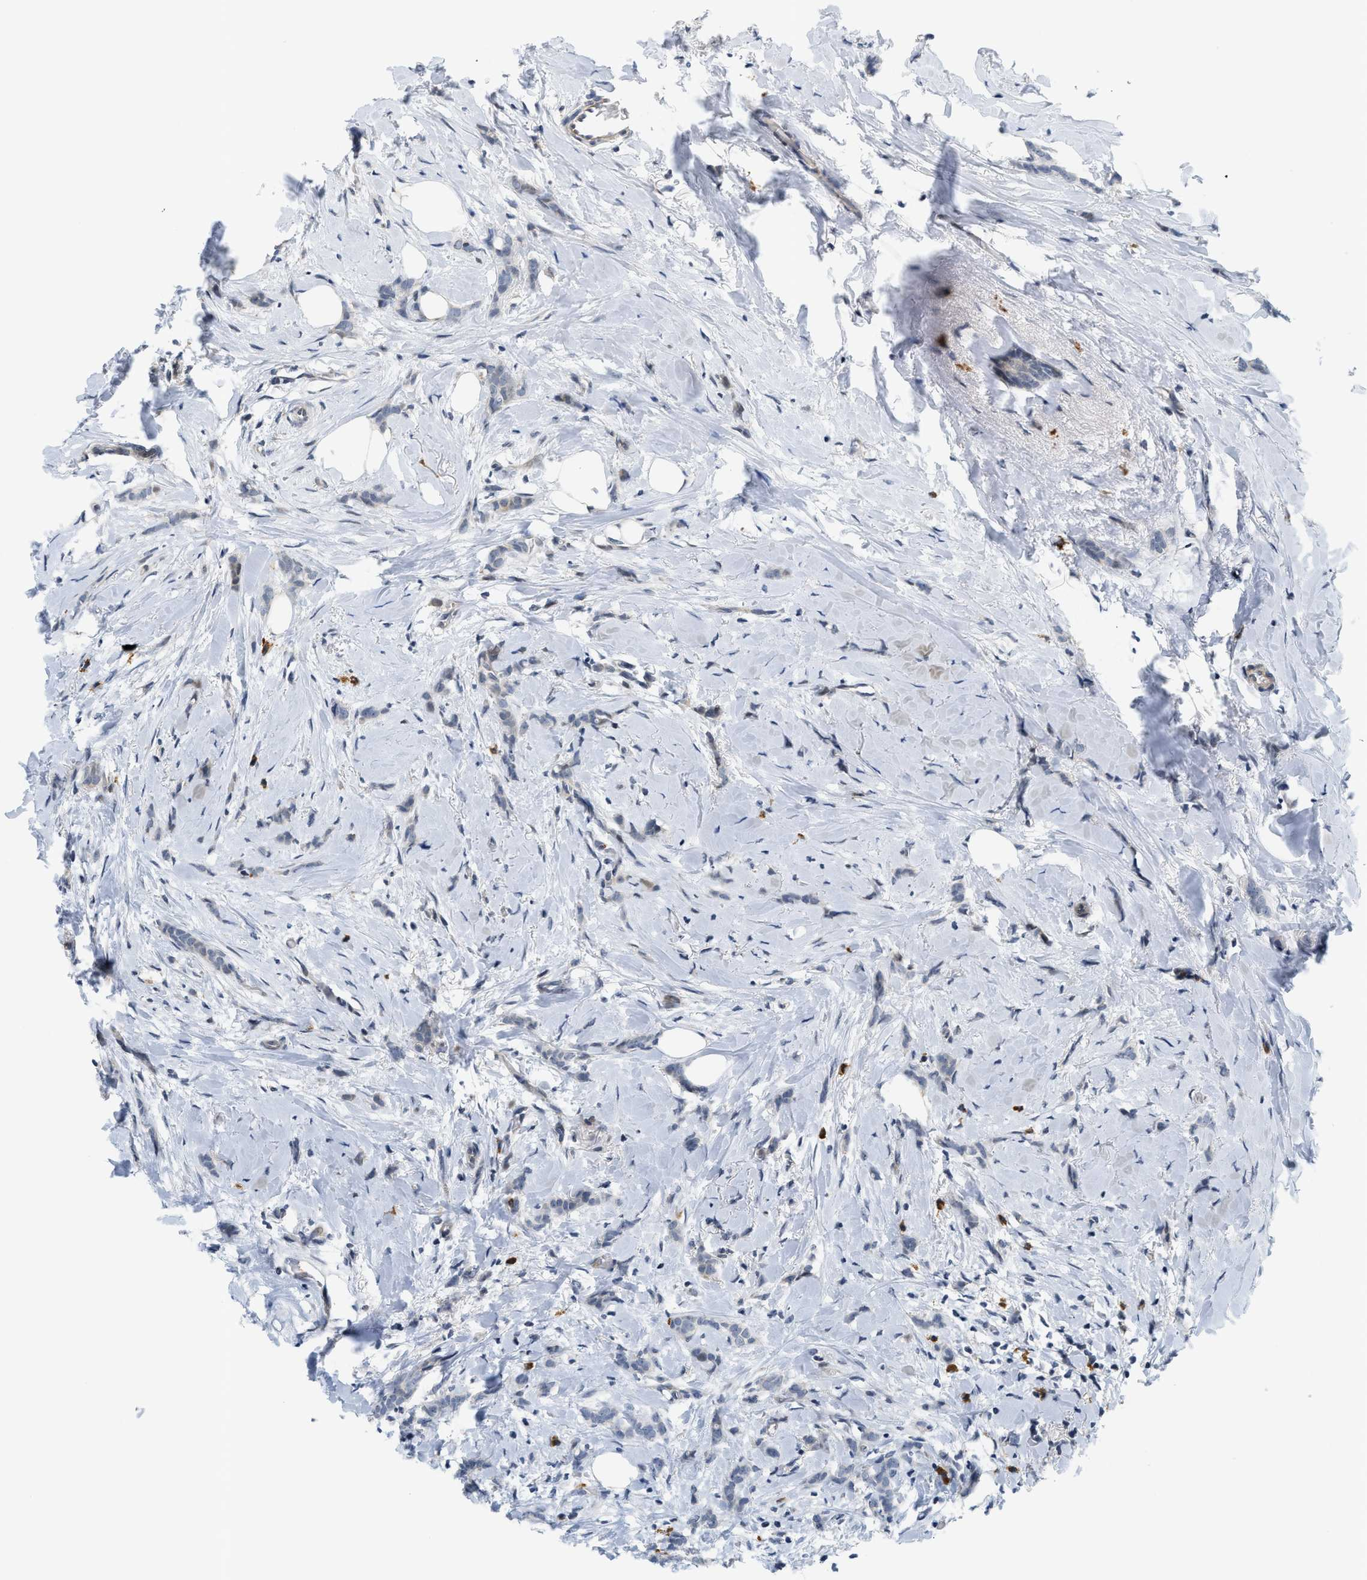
{"staining": {"intensity": "weak", "quantity": "<25%", "location": "cytoplasmic/membranous"}, "tissue": "breast cancer", "cell_type": "Tumor cells", "image_type": "cancer", "snomed": [{"axis": "morphology", "description": "Lobular carcinoma, in situ"}, {"axis": "morphology", "description": "Lobular carcinoma"}, {"axis": "topography", "description": "Breast"}], "caption": "Protein analysis of breast cancer demonstrates no significant expression in tumor cells. Brightfield microscopy of IHC stained with DAB (3,3'-diaminobenzidine) (brown) and hematoxylin (blue), captured at high magnification.", "gene": "KMT2A", "patient": {"sex": "female", "age": 41}}